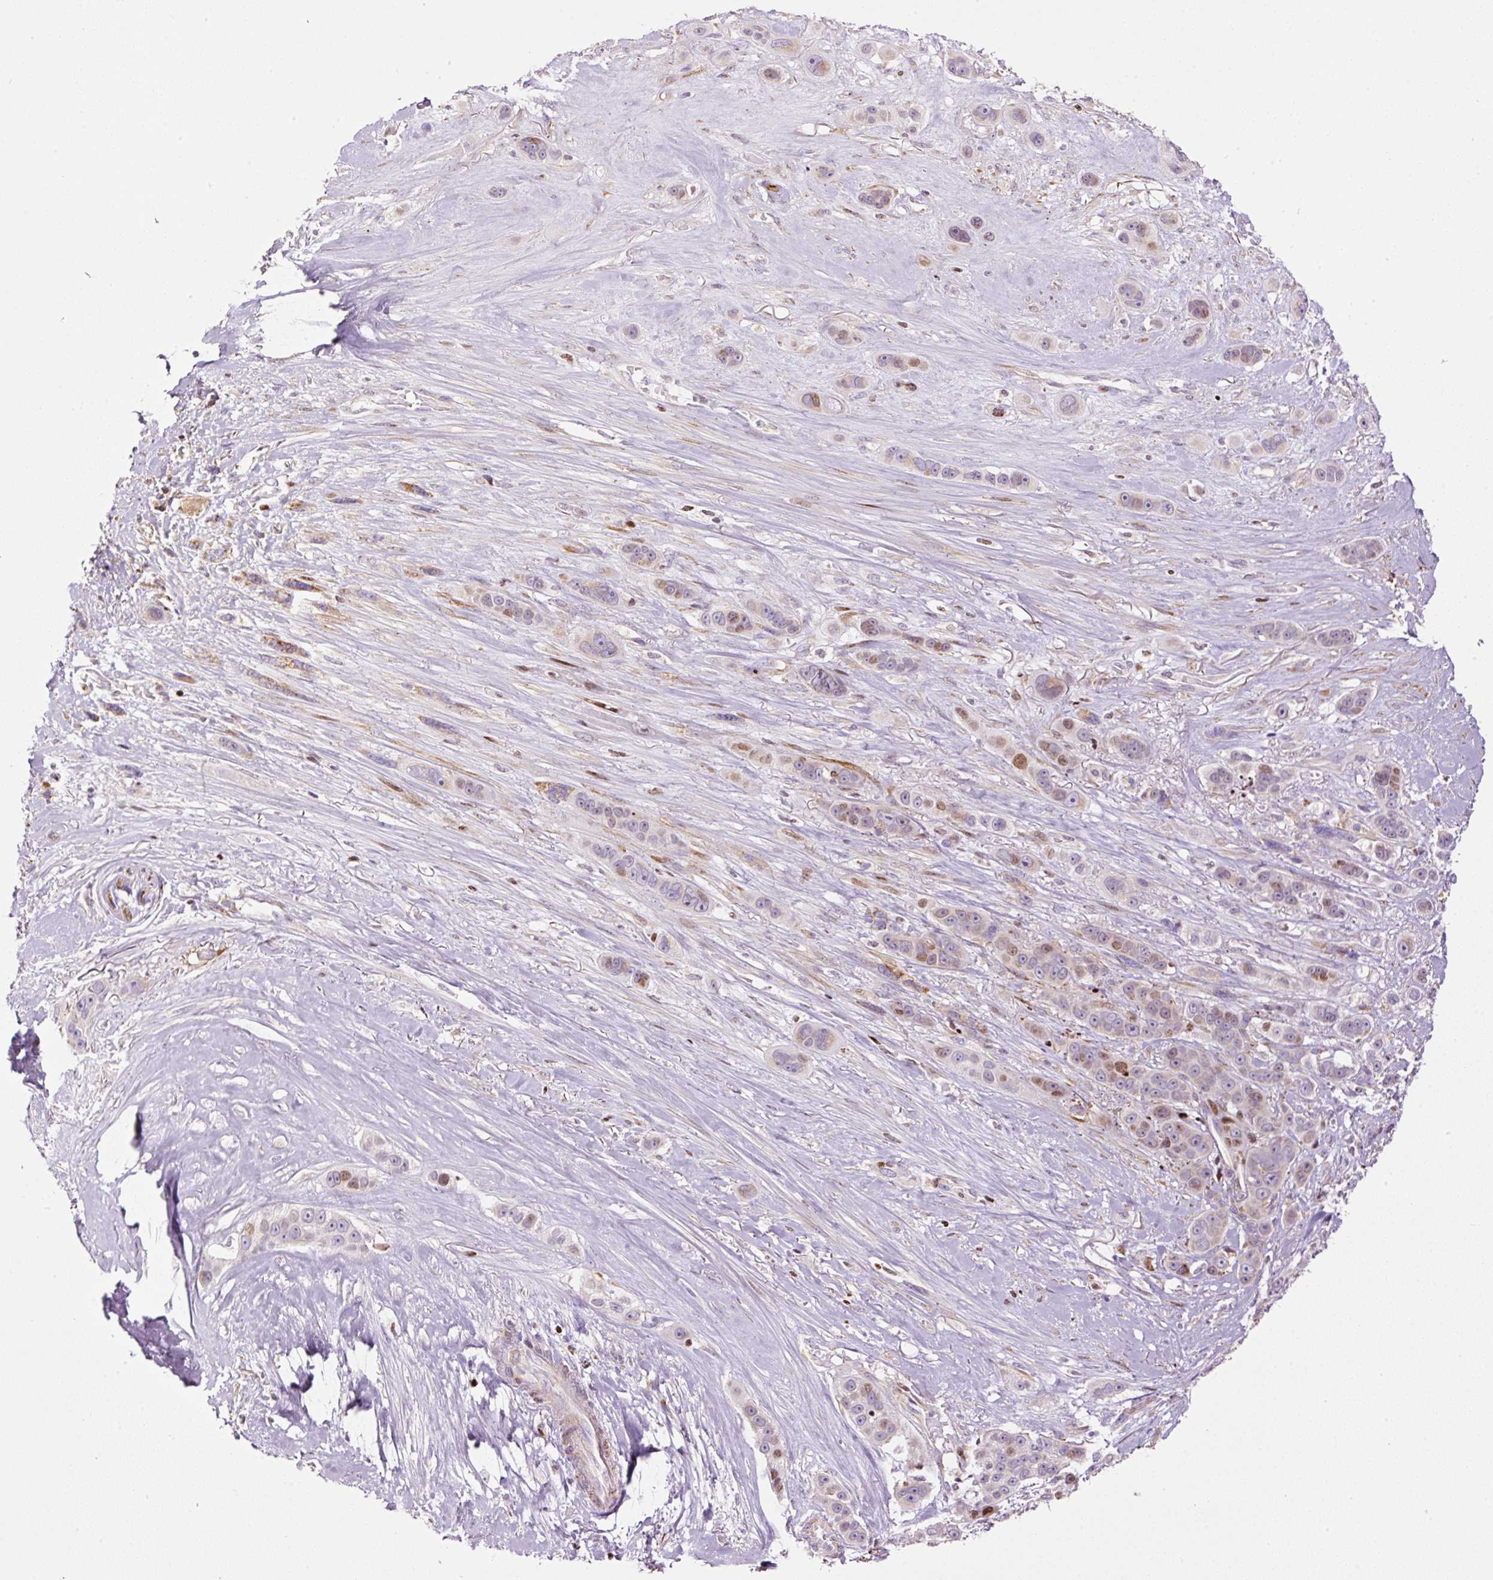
{"staining": {"intensity": "moderate", "quantity": "<25%", "location": "nuclear"}, "tissue": "skin cancer", "cell_type": "Tumor cells", "image_type": "cancer", "snomed": [{"axis": "morphology", "description": "Squamous cell carcinoma, NOS"}, {"axis": "topography", "description": "Skin"}], "caption": "Immunohistochemical staining of skin cancer reveals low levels of moderate nuclear protein positivity in approximately <25% of tumor cells.", "gene": "TMEM8B", "patient": {"sex": "male", "age": 67}}